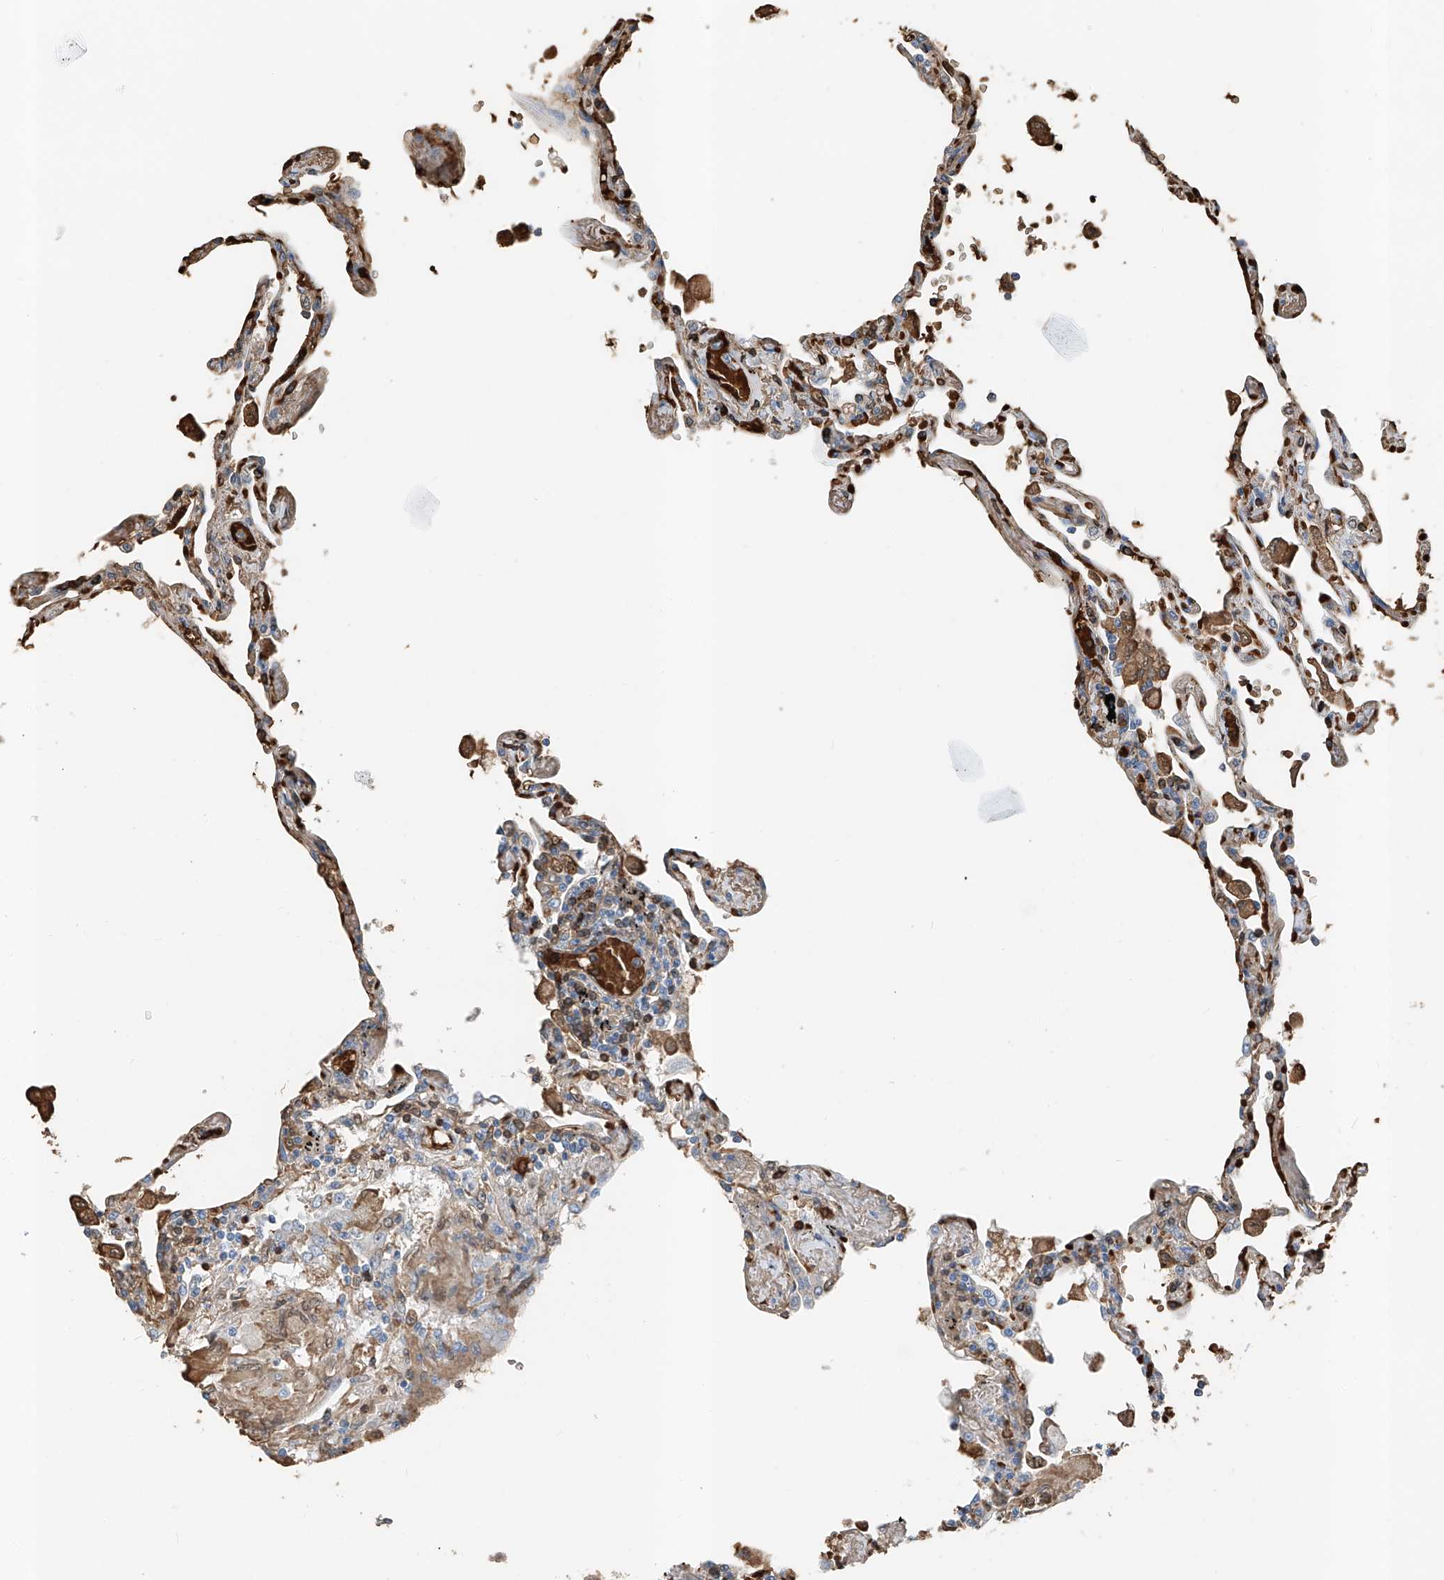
{"staining": {"intensity": "negative", "quantity": "none", "location": "none"}, "tissue": "lung", "cell_type": "Alveolar cells", "image_type": "normal", "snomed": [{"axis": "morphology", "description": "Normal tissue, NOS"}, {"axis": "topography", "description": "Lung"}], "caption": "High power microscopy micrograph of an IHC image of unremarkable lung, revealing no significant positivity in alveolar cells.", "gene": "PRSS23", "patient": {"sex": "female", "age": 67}}